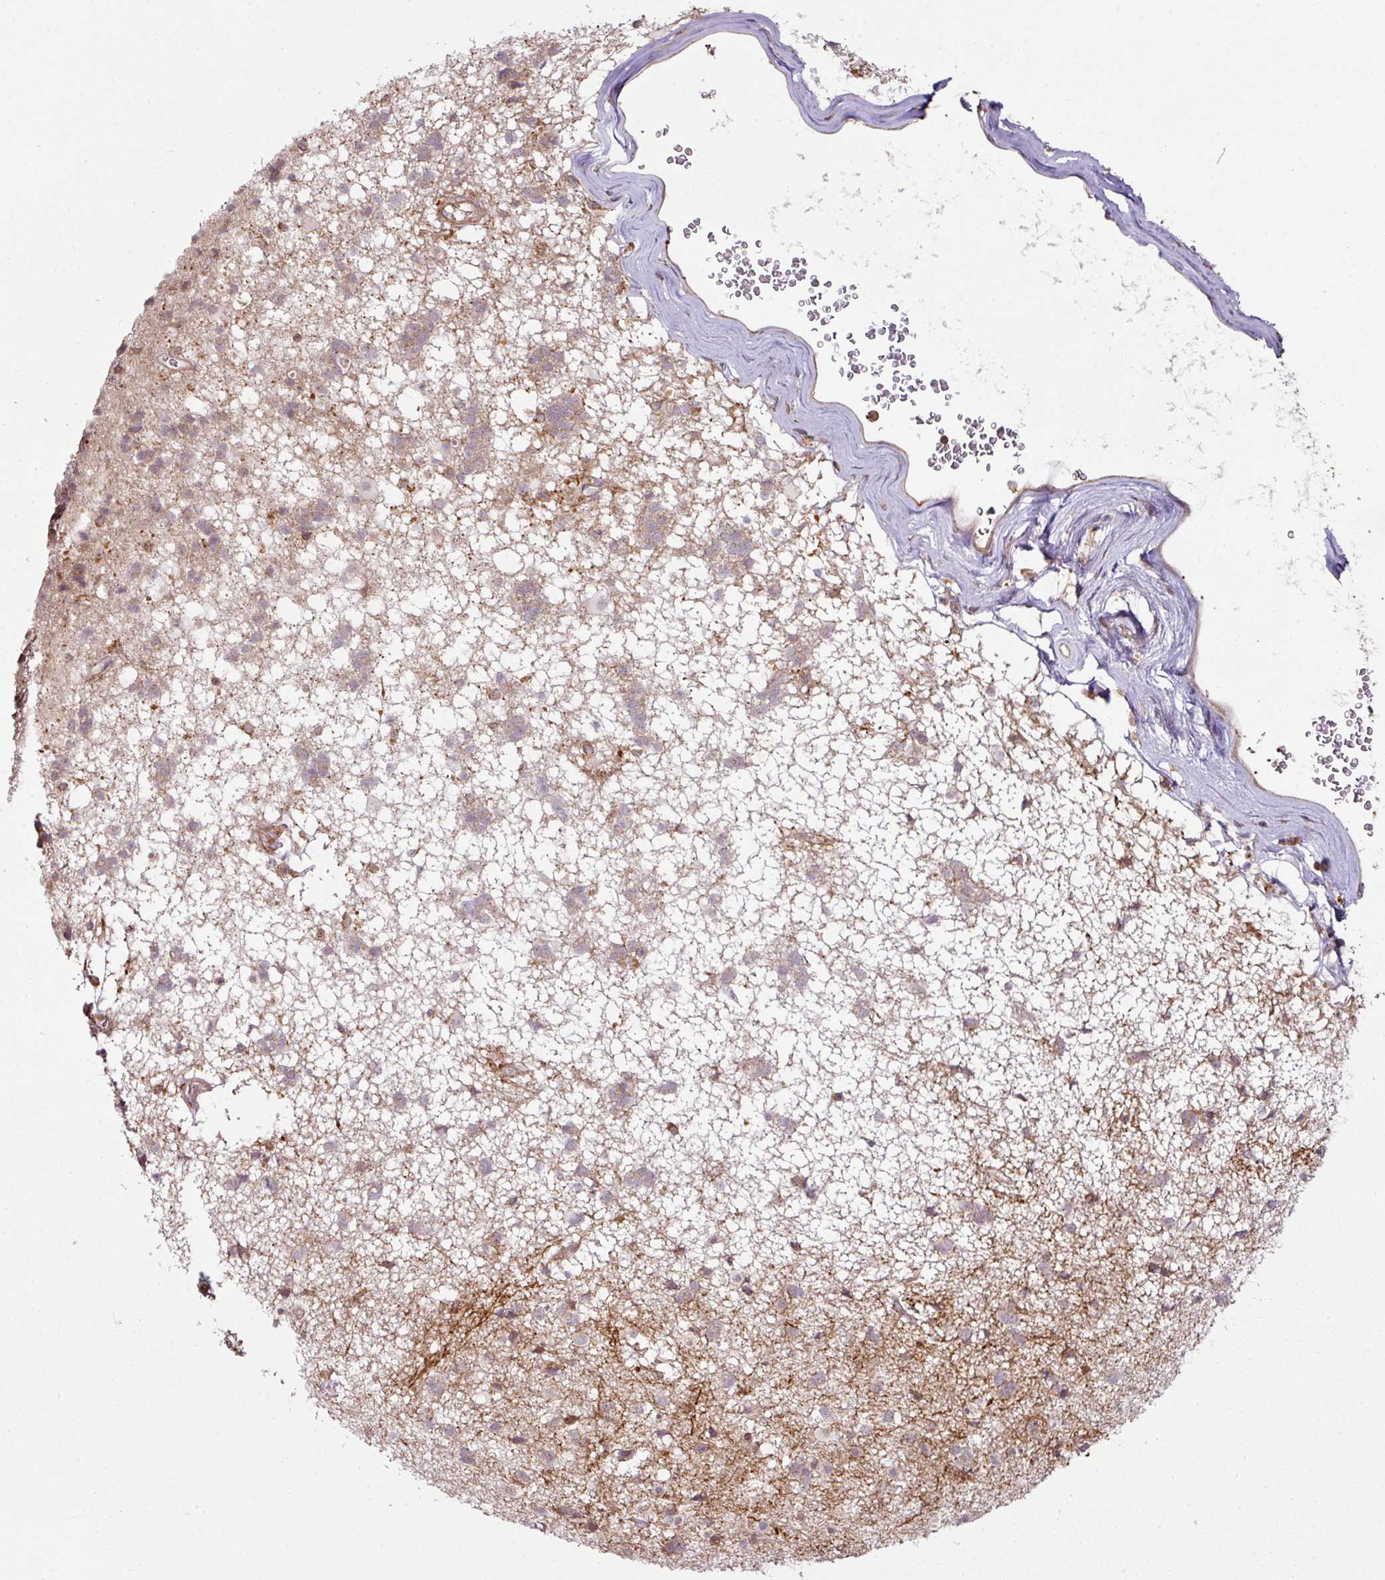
{"staining": {"intensity": "weak", "quantity": "<25%", "location": "cytoplasmic/membranous"}, "tissue": "caudate", "cell_type": "Glial cells", "image_type": "normal", "snomed": [{"axis": "morphology", "description": "Normal tissue, NOS"}, {"axis": "topography", "description": "Lateral ventricle wall"}], "caption": "IHC histopathology image of unremarkable human caudate stained for a protein (brown), which displays no positivity in glial cells. The staining was performed using DAB (3,3'-diaminobenzidine) to visualize the protein expression in brown, while the nuclei were stained in blue with hematoxylin (Magnification: 20x).", "gene": "ATAT1", "patient": {"sex": "male", "age": 58}}